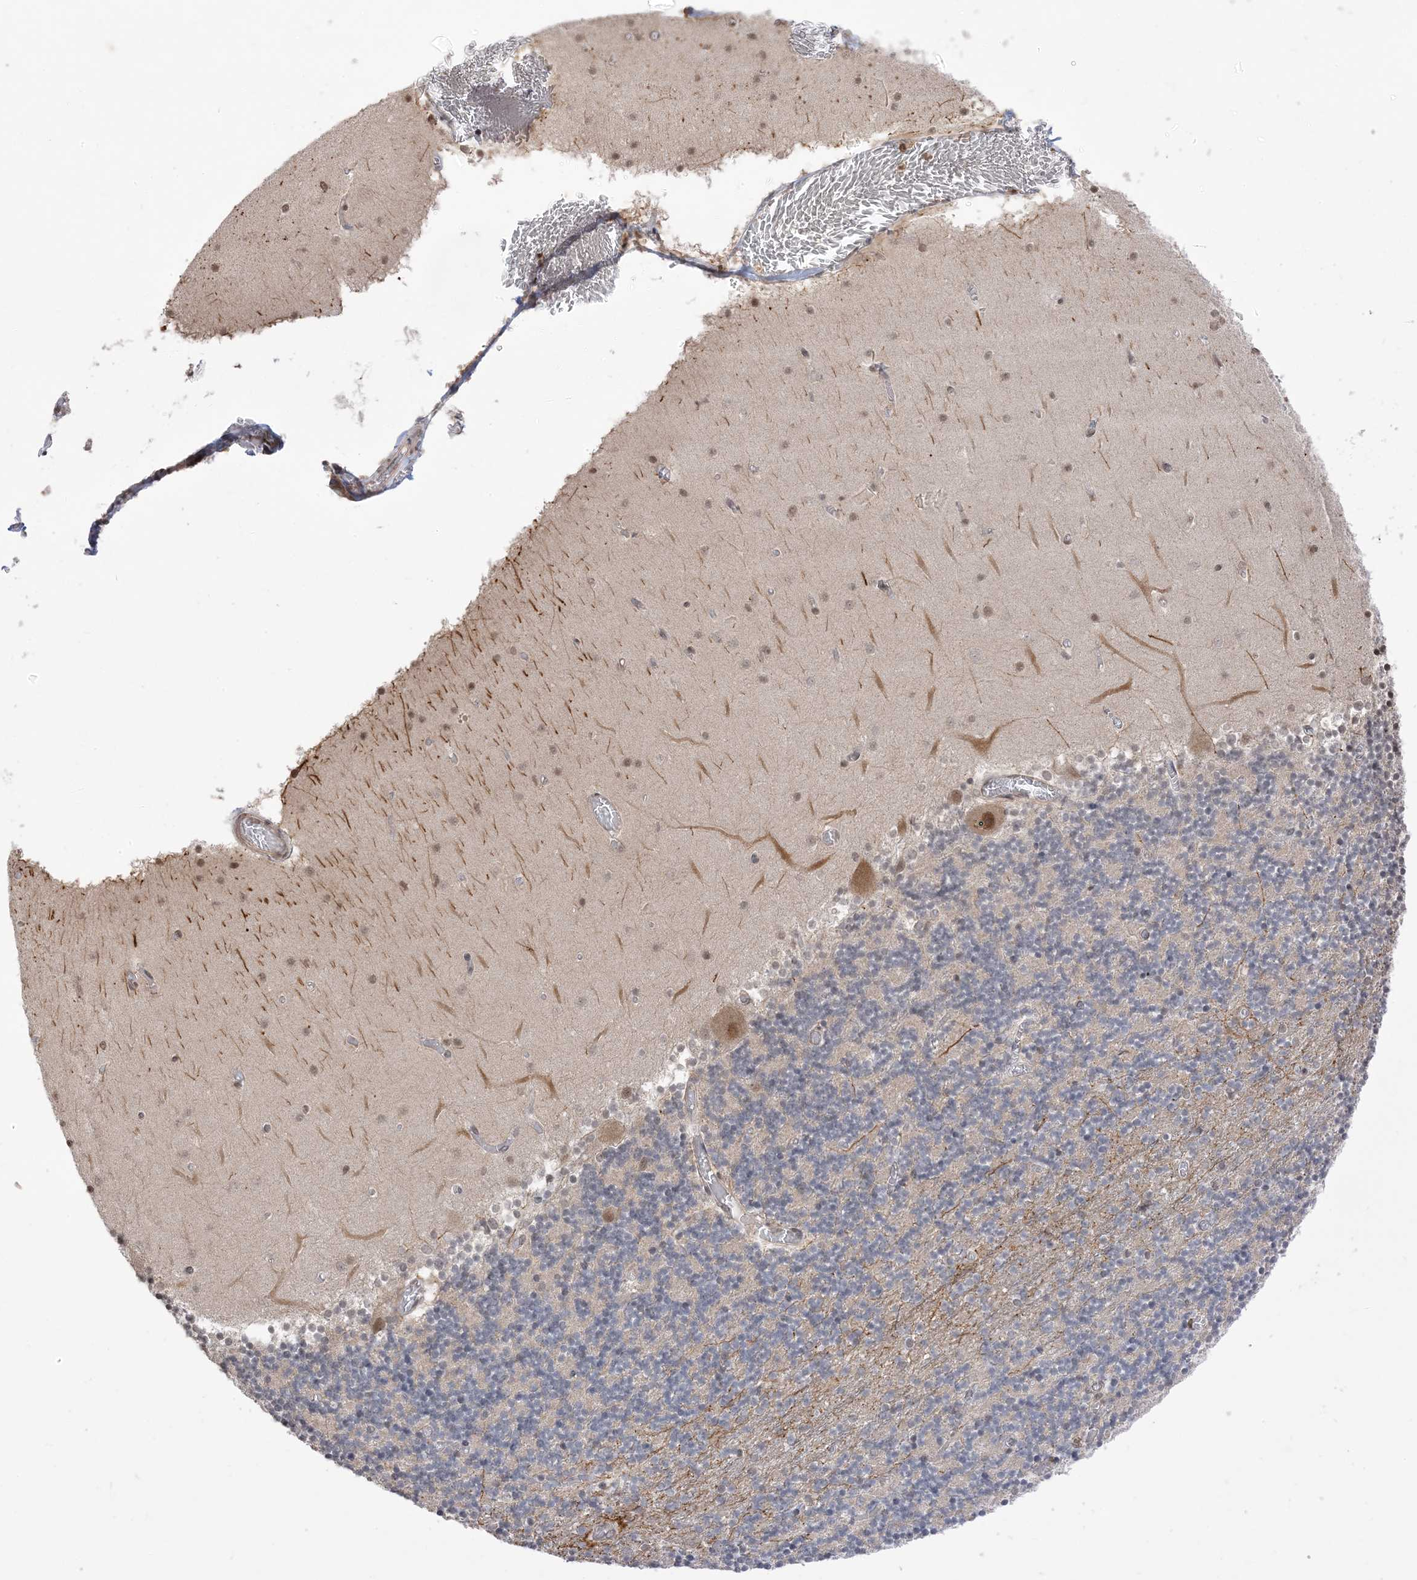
{"staining": {"intensity": "weak", "quantity": "<25%", "location": "cytoplasmic/membranous"}, "tissue": "cerebellum", "cell_type": "Cells in granular layer", "image_type": "normal", "snomed": [{"axis": "morphology", "description": "Normal tissue, NOS"}, {"axis": "topography", "description": "Cerebellum"}], "caption": "Protein analysis of benign cerebellum displays no significant expression in cells in granular layer.", "gene": "RANBP9", "patient": {"sex": "female", "age": 28}}